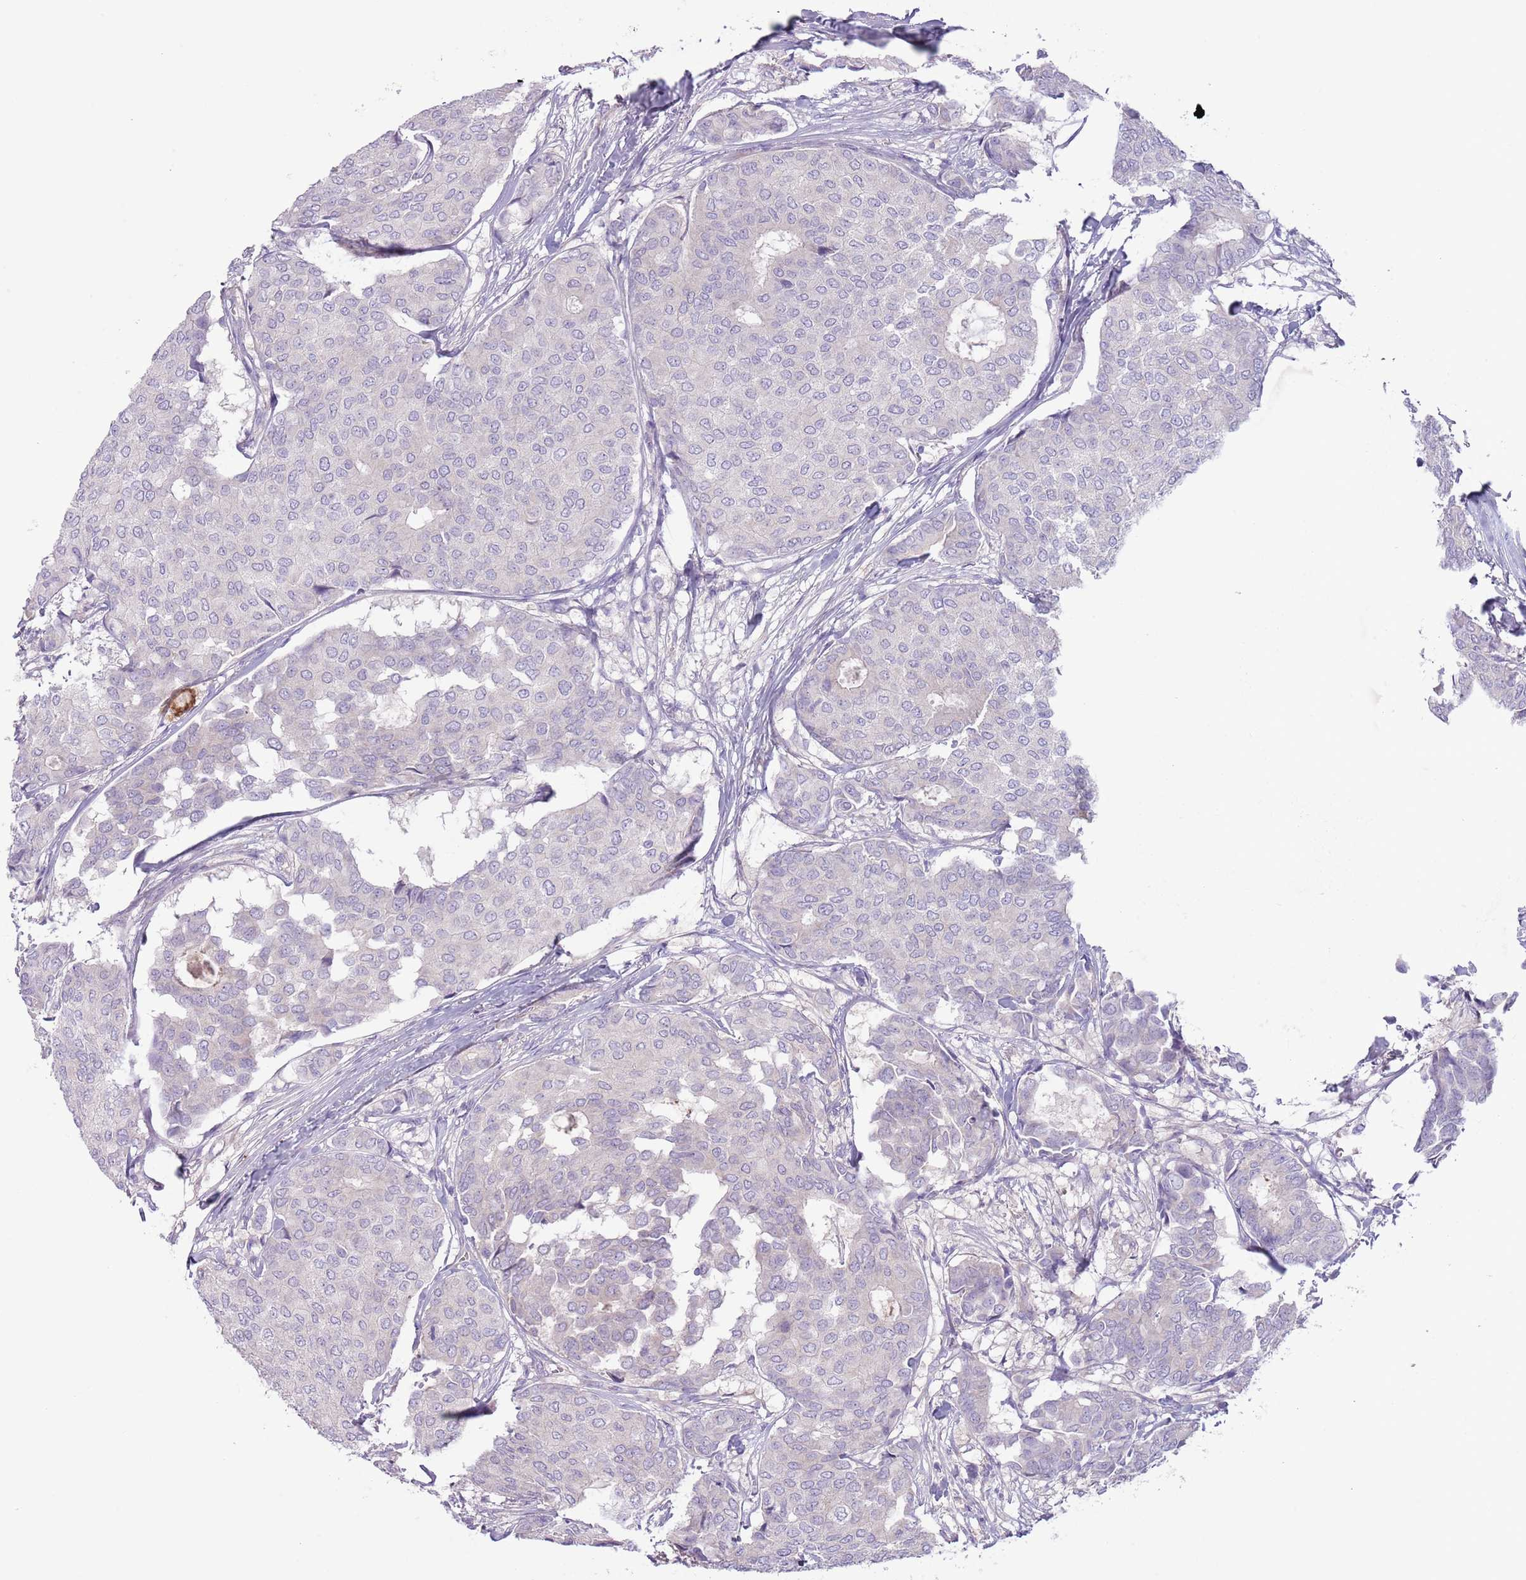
{"staining": {"intensity": "negative", "quantity": "none", "location": "none"}, "tissue": "breast cancer", "cell_type": "Tumor cells", "image_type": "cancer", "snomed": [{"axis": "morphology", "description": "Duct carcinoma"}, {"axis": "topography", "description": "Breast"}], "caption": "DAB (3,3'-diaminobenzidine) immunohistochemical staining of breast cancer (infiltrating ductal carcinoma) exhibits no significant positivity in tumor cells.", "gene": "CFH", "patient": {"sex": "female", "age": 75}}